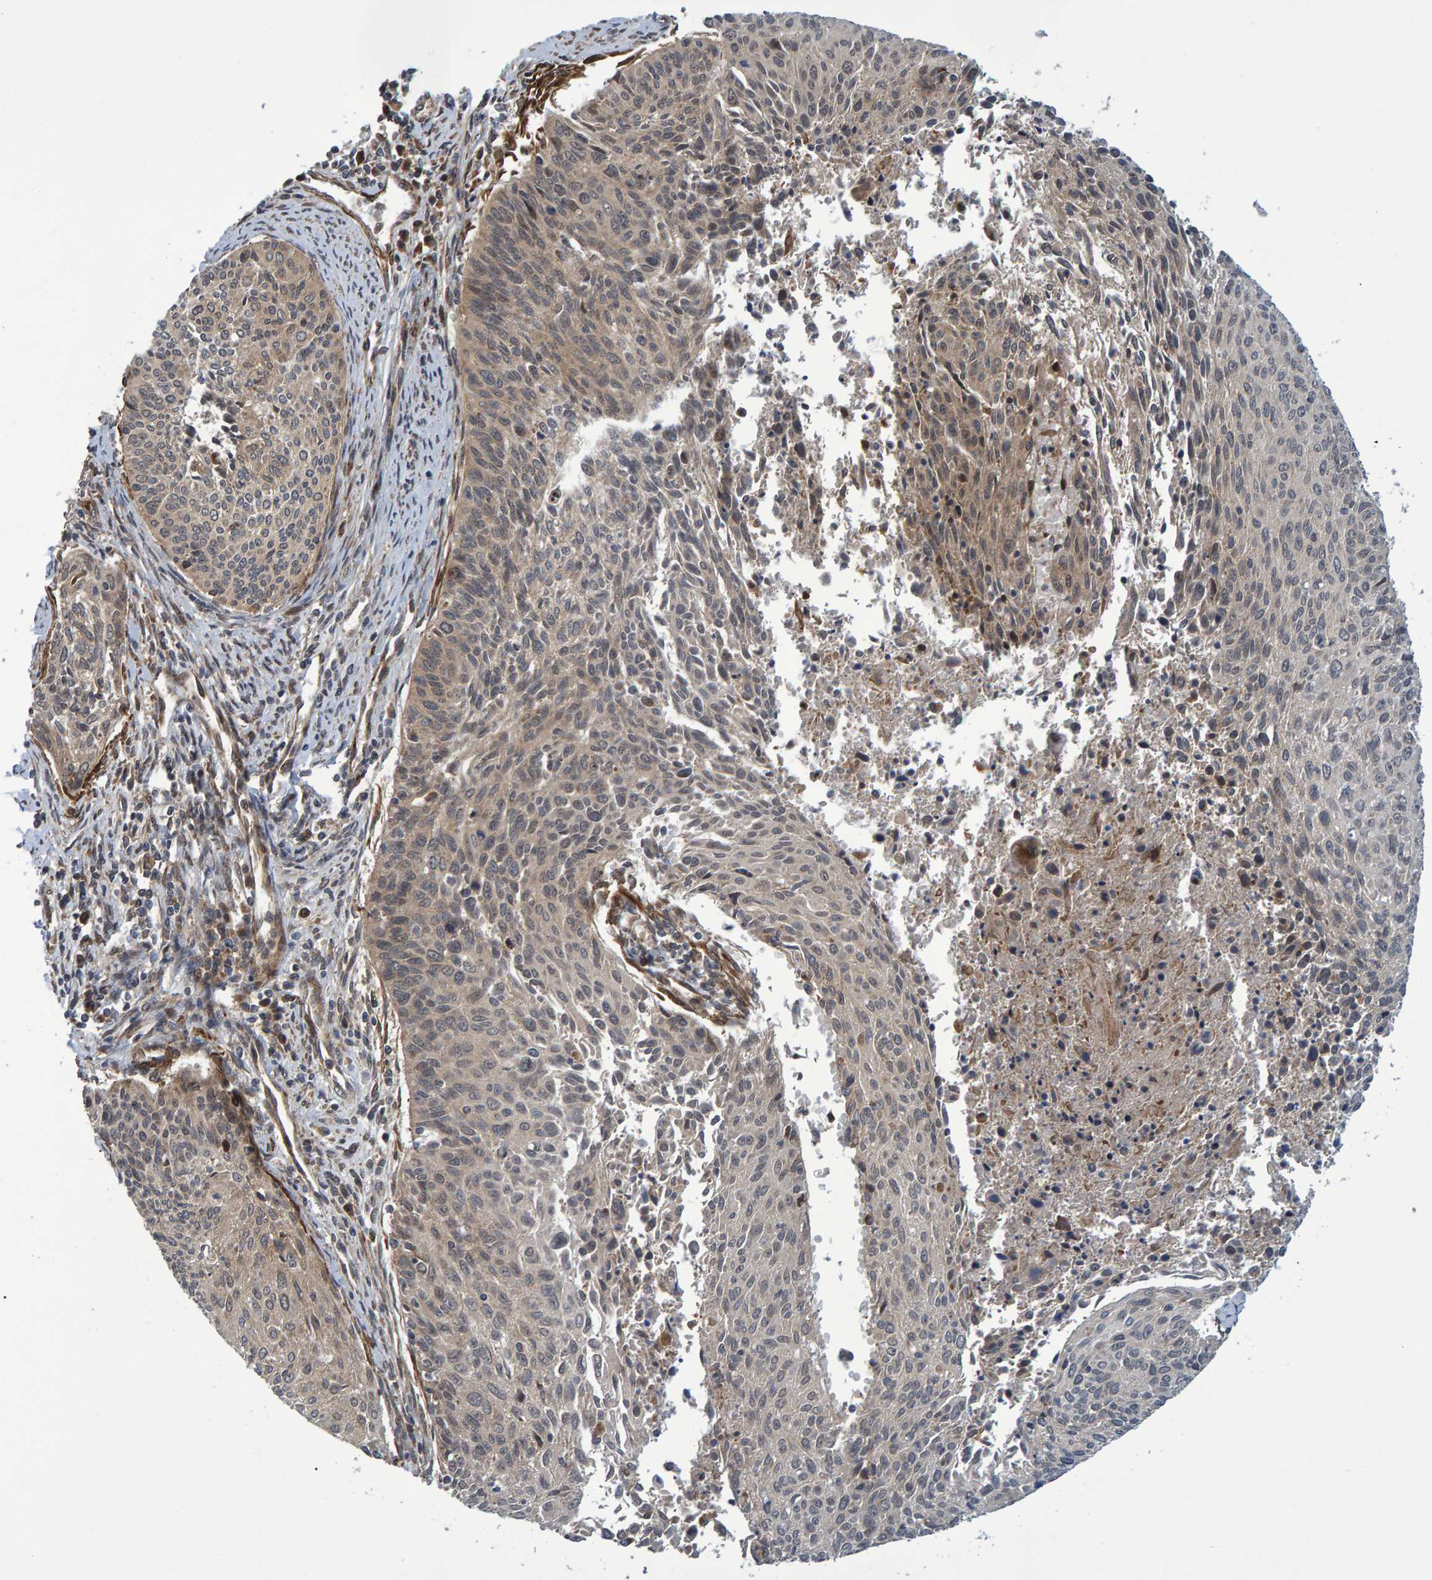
{"staining": {"intensity": "weak", "quantity": "<25%", "location": "cytoplasmic/membranous"}, "tissue": "cervical cancer", "cell_type": "Tumor cells", "image_type": "cancer", "snomed": [{"axis": "morphology", "description": "Squamous cell carcinoma, NOS"}, {"axis": "topography", "description": "Cervix"}], "caption": "High power microscopy histopathology image of an immunohistochemistry photomicrograph of cervical cancer, revealing no significant staining in tumor cells.", "gene": "ATP6V1H", "patient": {"sex": "female", "age": 55}}